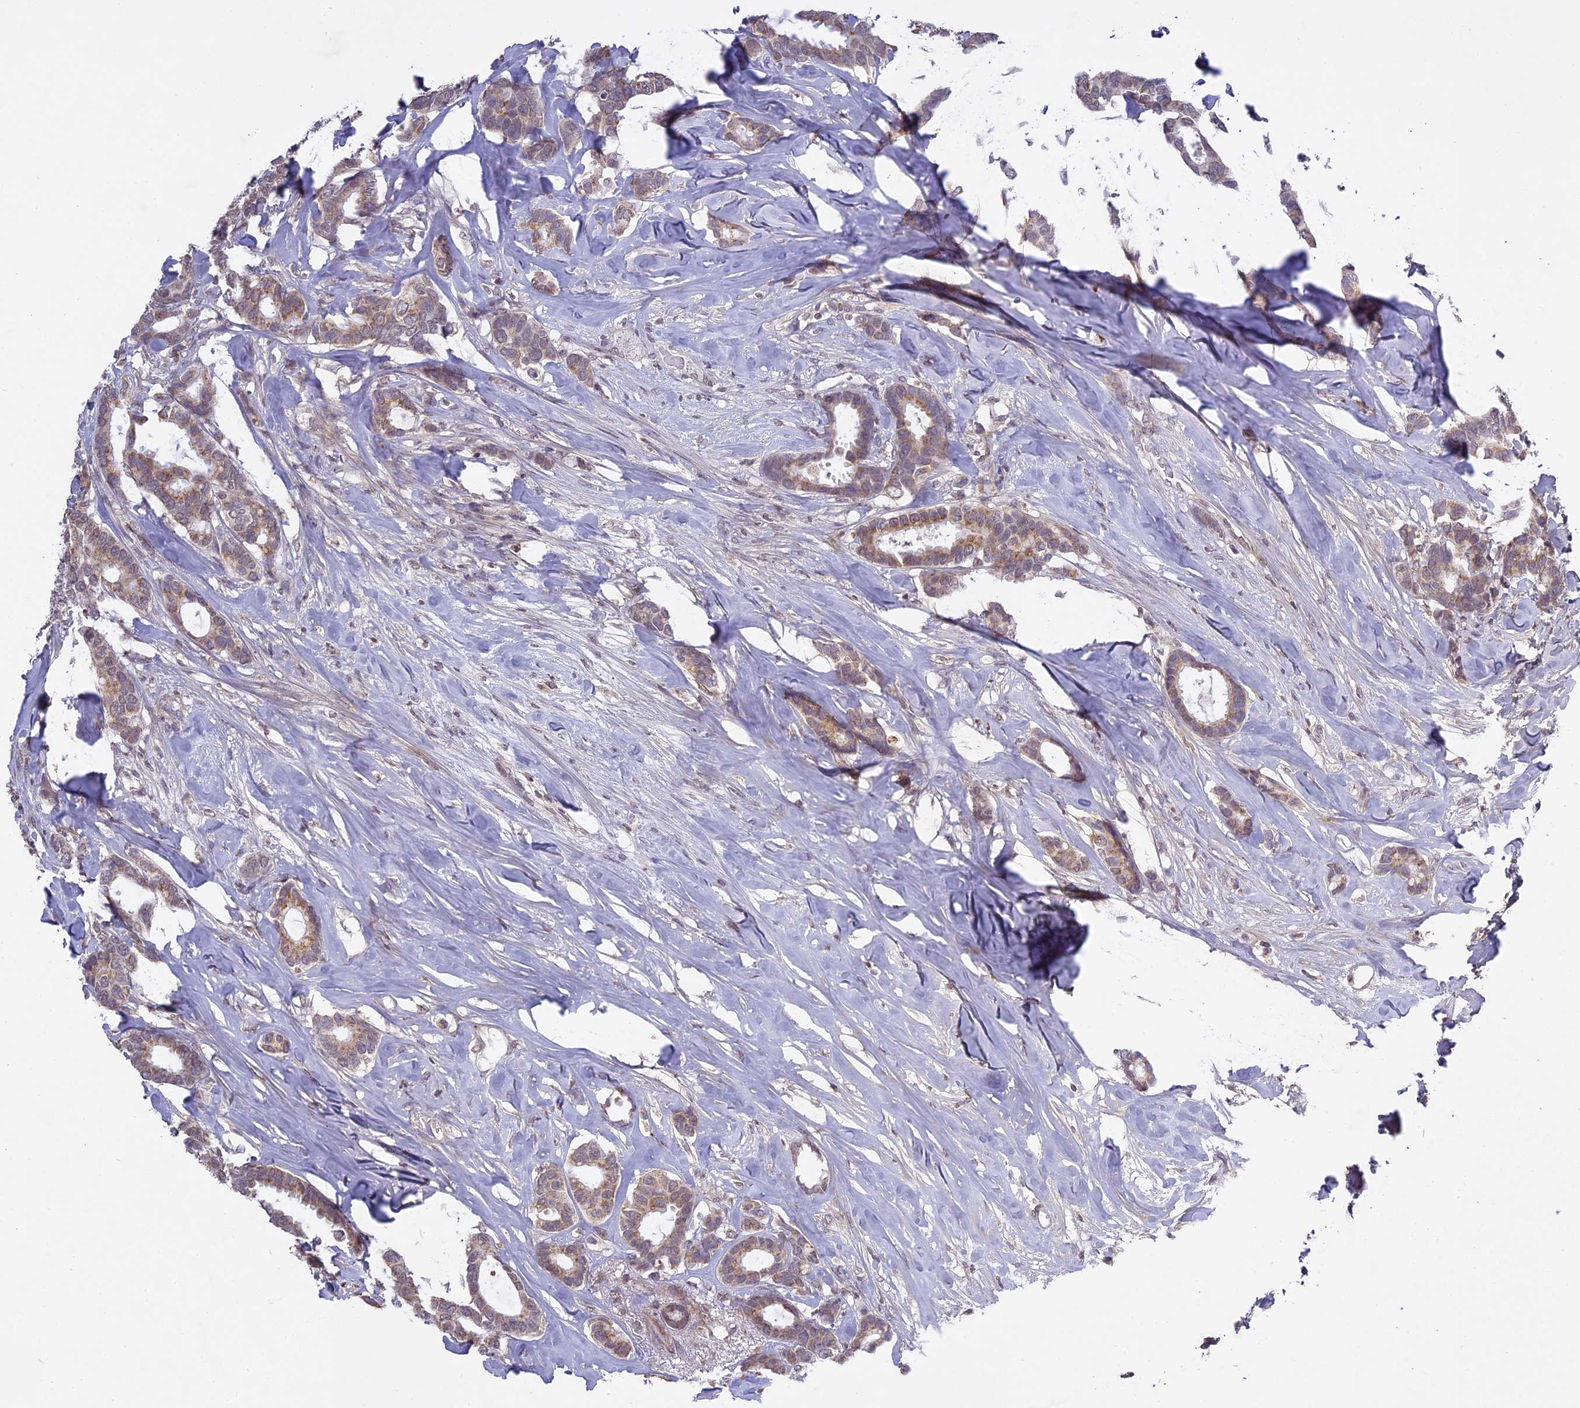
{"staining": {"intensity": "moderate", "quantity": ">75%", "location": "cytoplasmic/membranous"}, "tissue": "breast cancer", "cell_type": "Tumor cells", "image_type": "cancer", "snomed": [{"axis": "morphology", "description": "Duct carcinoma"}, {"axis": "topography", "description": "Breast"}], "caption": "An image of human breast cancer stained for a protein displays moderate cytoplasmic/membranous brown staining in tumor cells.", "gene": "ERG28", "patient": {"sex": "female", "age": 87}}